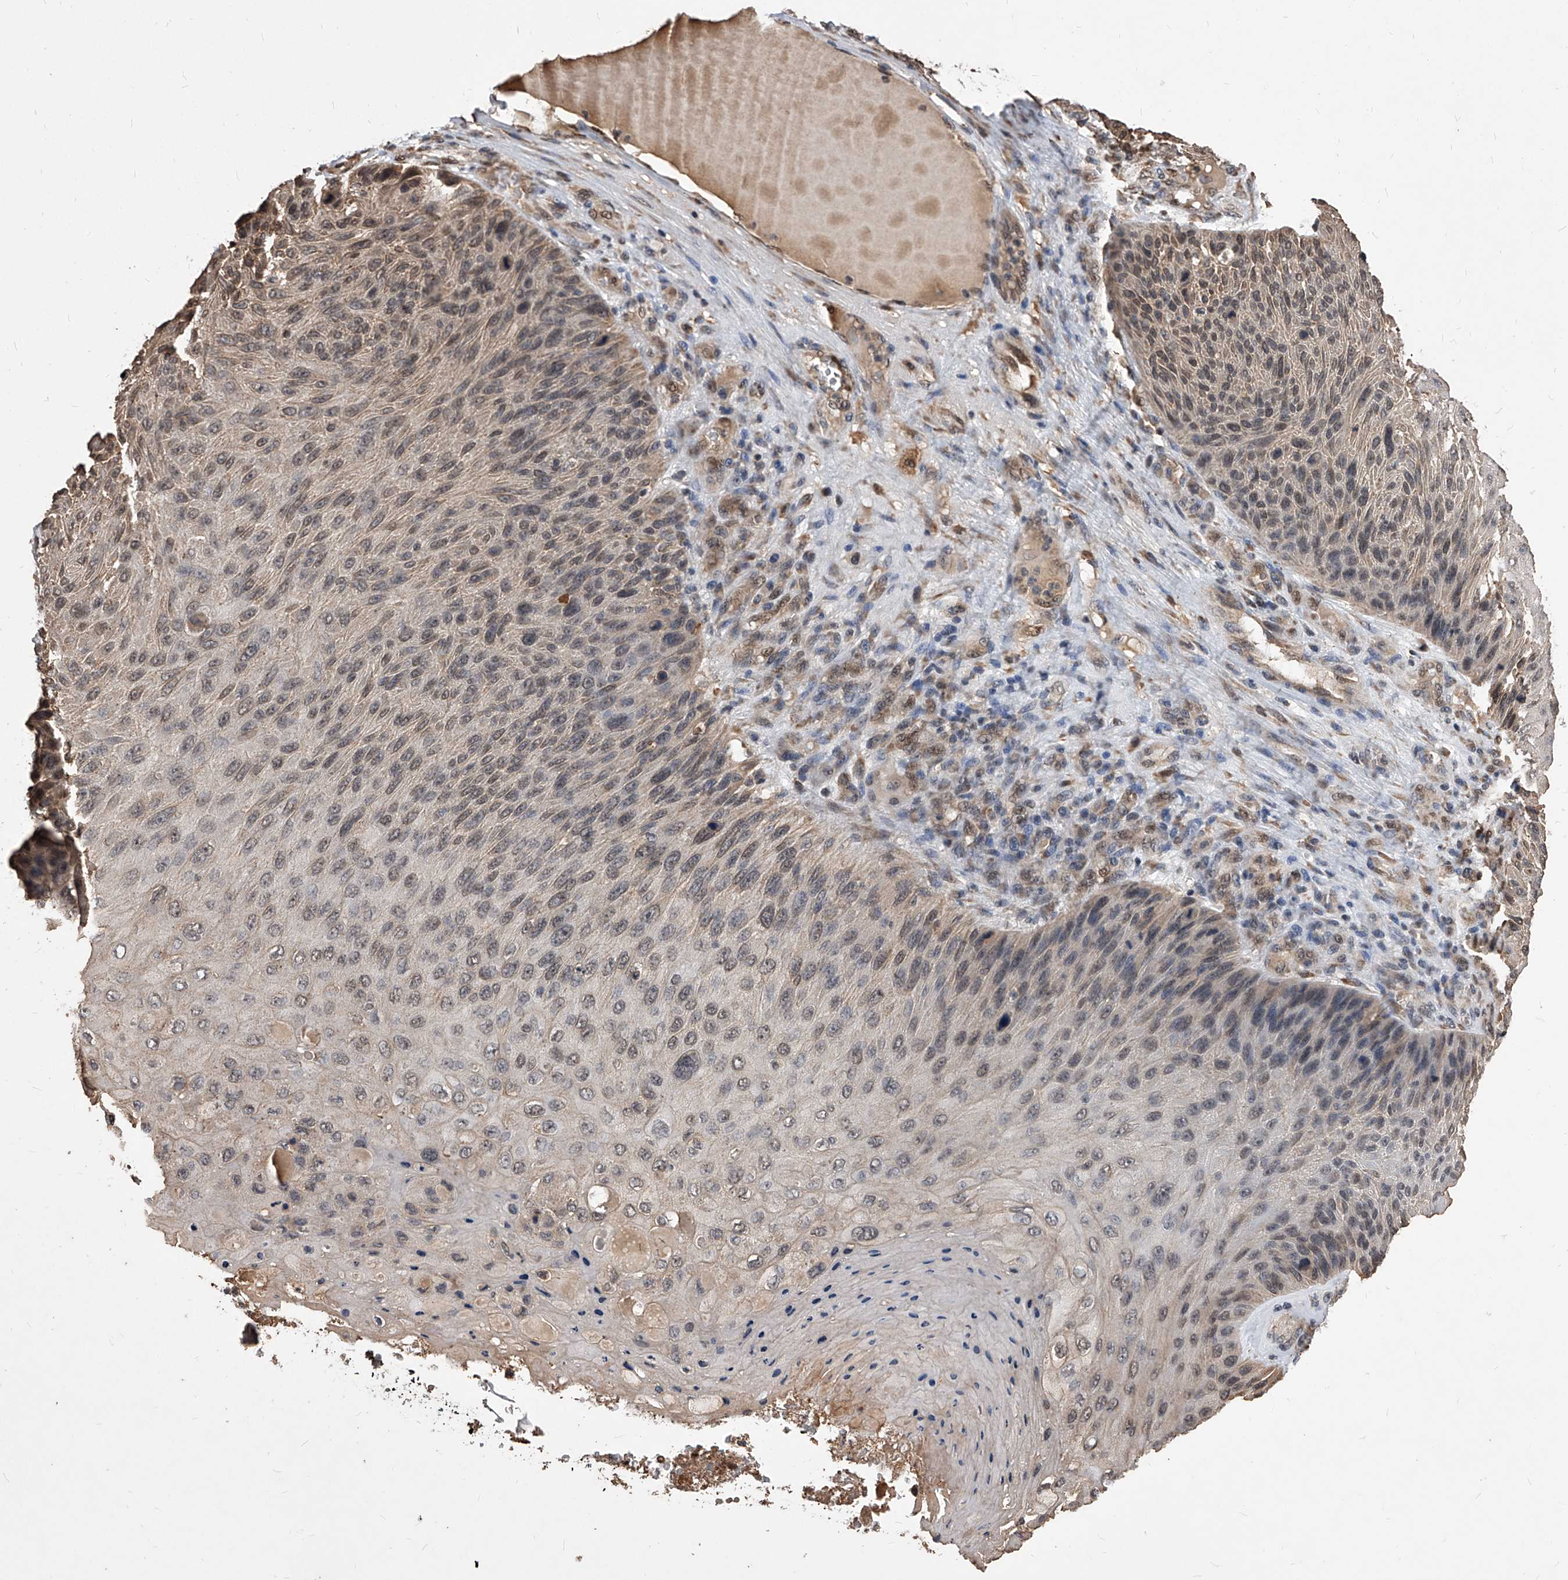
{"staining": {"intensity": "weak", "quantity": ">75%", "location": "cytoplasmic/membranous,nuclear"}, "tissue": "skin cancer", "cell_type": "Tumor cells", "image_type": "cancer", "snomed": [{"axis": "morphology", "description": "Squamous cell carcinoma, NOS"}, {"axis": "topography", "description": "Skin"}], "caption": "Squamous cell carcinoma (skin) stained with DAB immunohistochemistry demonstrates low levels of weak cytoplasmic/membranous and nuclear expression in about >75% of tumor cells.", "gene": "ID1", "patient": {"sex": "female", "age": 88}}